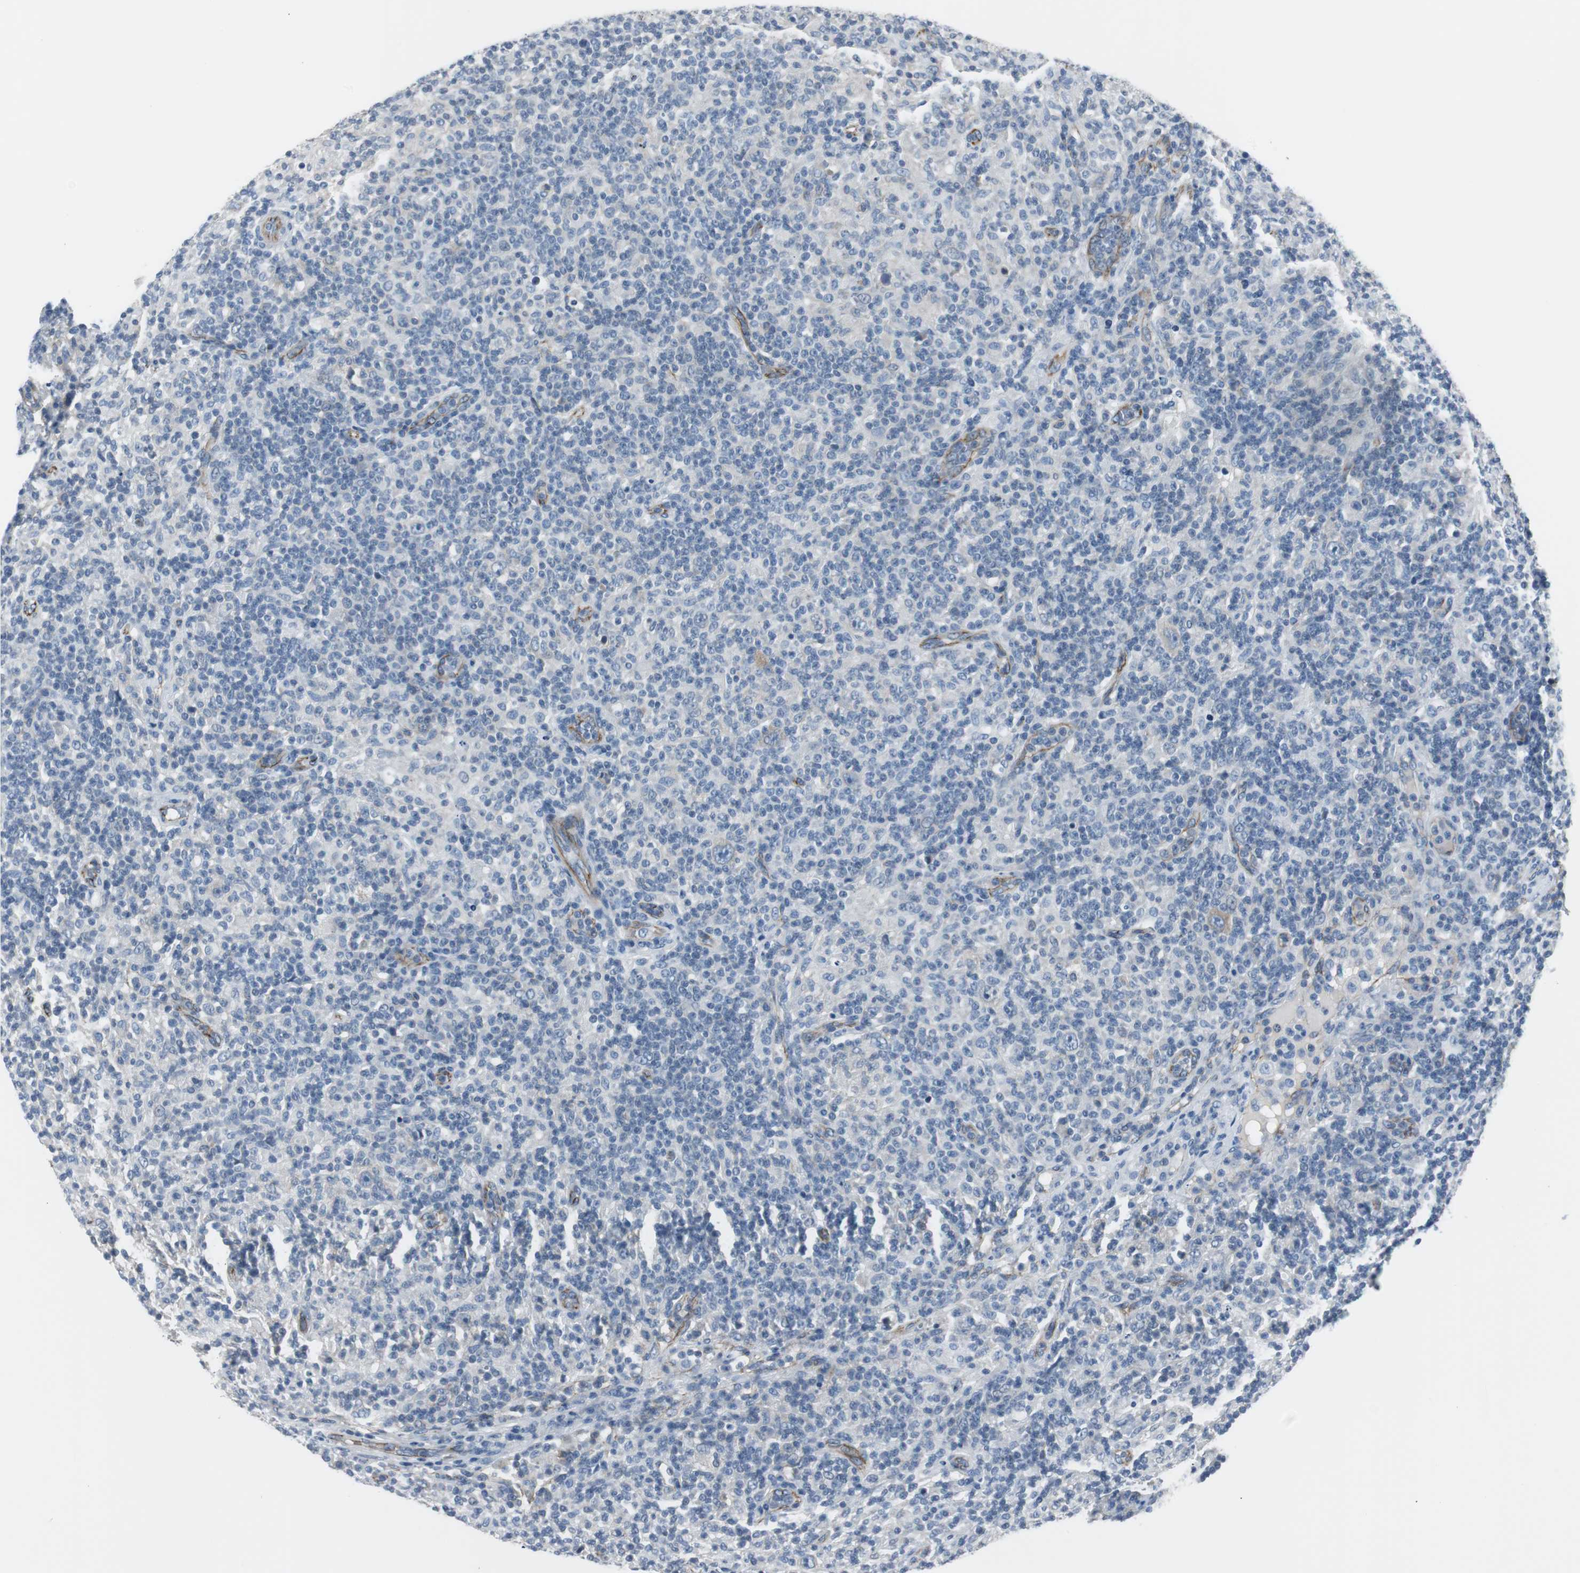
{"staining": {"intensity": "negative", "quantity": "none", "location": "none"}, "tissue": "lymphoma", "cell_type": "Tumor cells", "image_type": "cancer", "snomed": [{"axis": "morphology", "description": "Hodgkin's disease, NOS"}, {"axis": "topography", "description": "Lymph node"}], "caption": "Tumor cells are negative for brown protein staining in lymphoma.", "gene": "STXBP4", "patient": {"sex": "male", "age": 70}}